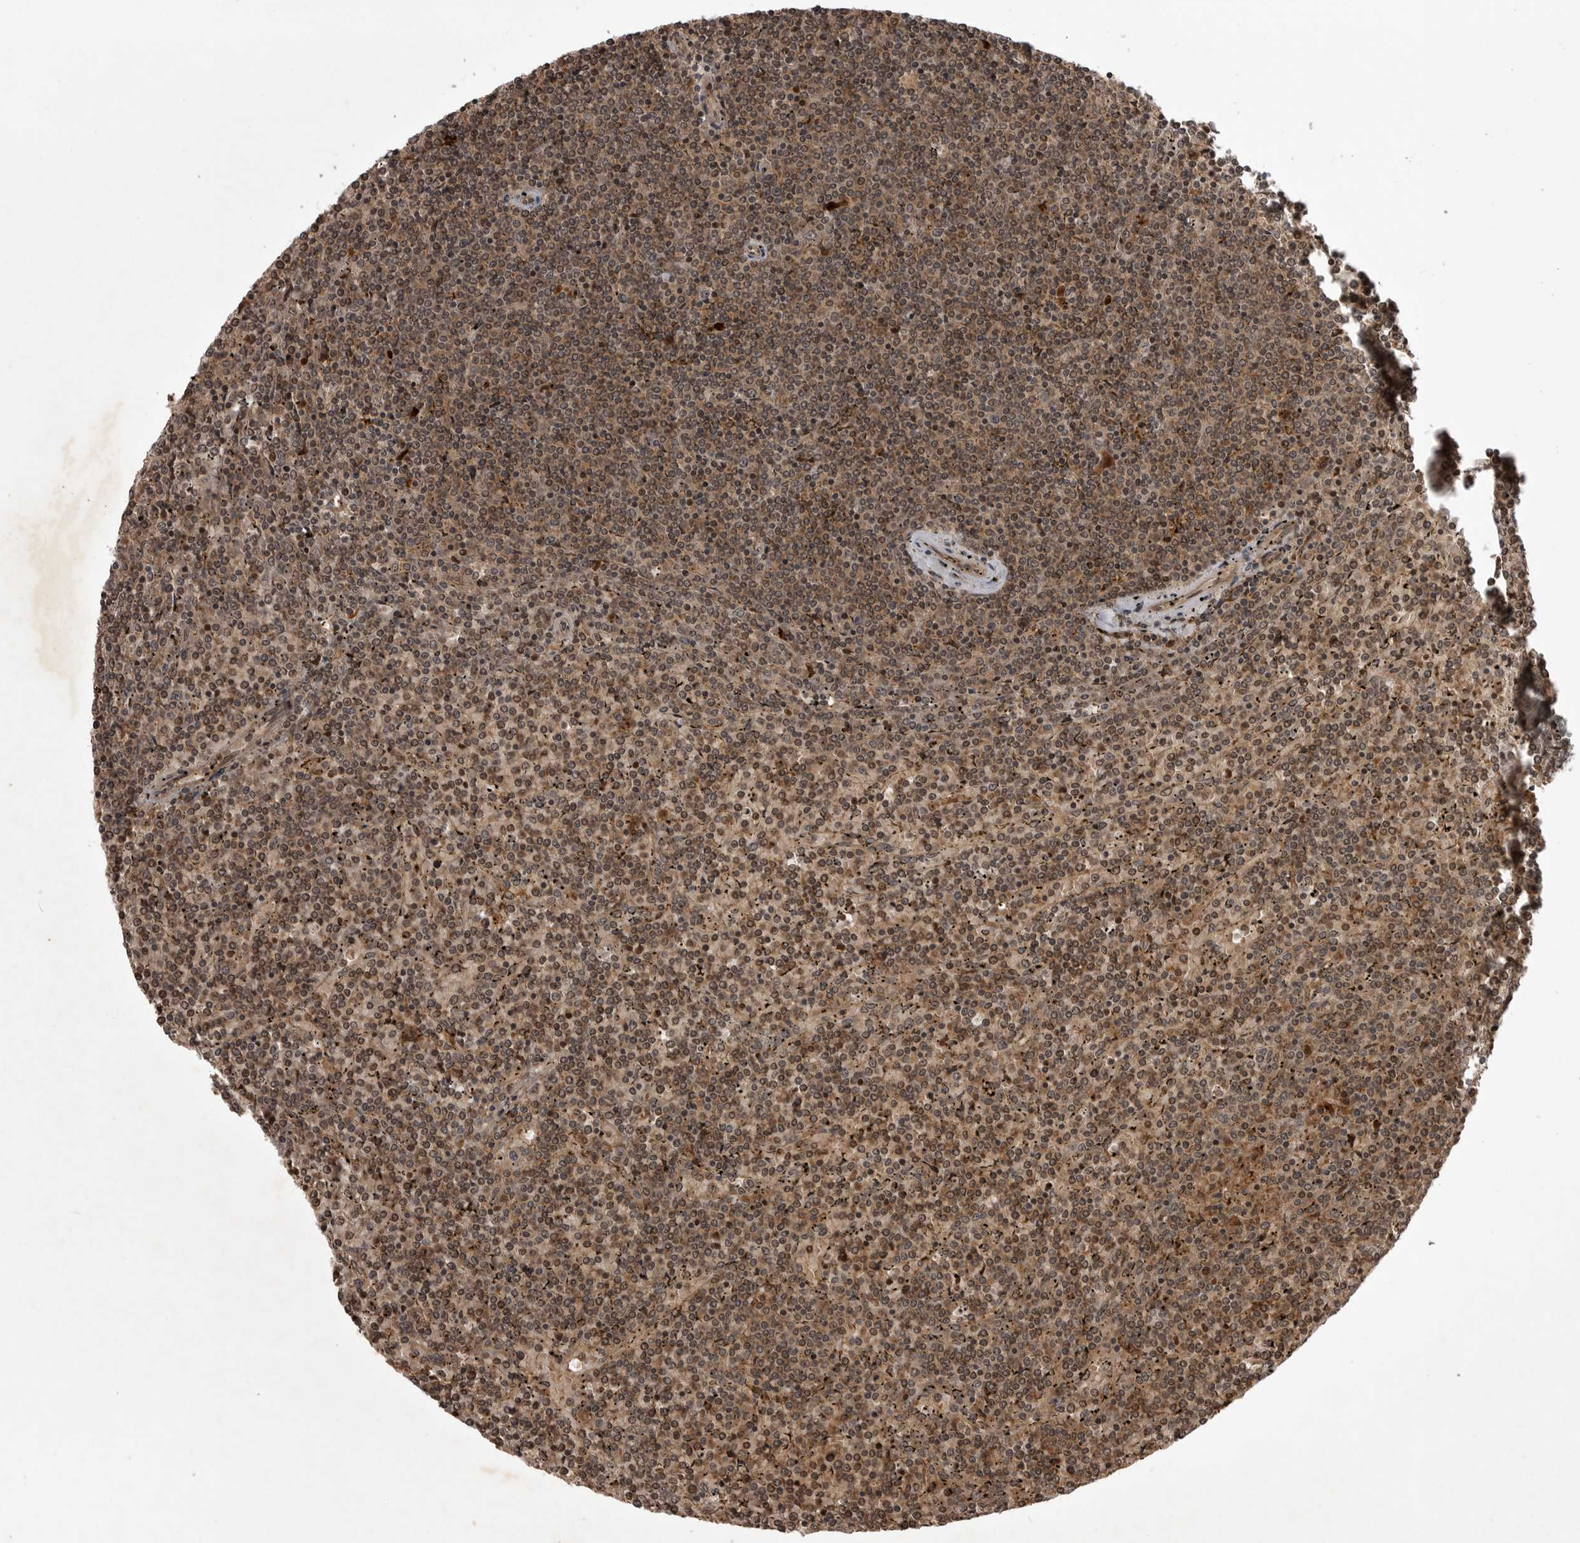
{"staining": {"intensity": "moderate", "quantity": ">75%", "location": "cytoplasmic/membranous,nuclear"}, "tissue": "lymphoma", "cell_type": "Tumor cells", "image_type": "cancer", "snomed": [{"axis": "morphology", "description": "Malignant lymphoma, non-Hodgkin's type, Low grade"}, {"axis": "topography", "description": "Spleen"}], "caption": "The immunohistochemical stain labels moderate cytoplasmic/membranous and nuclear expression in tumor cells of lymphoma tissue.", "gene": "AKAP7", "patient": {"sex": "female", "age": 19}}